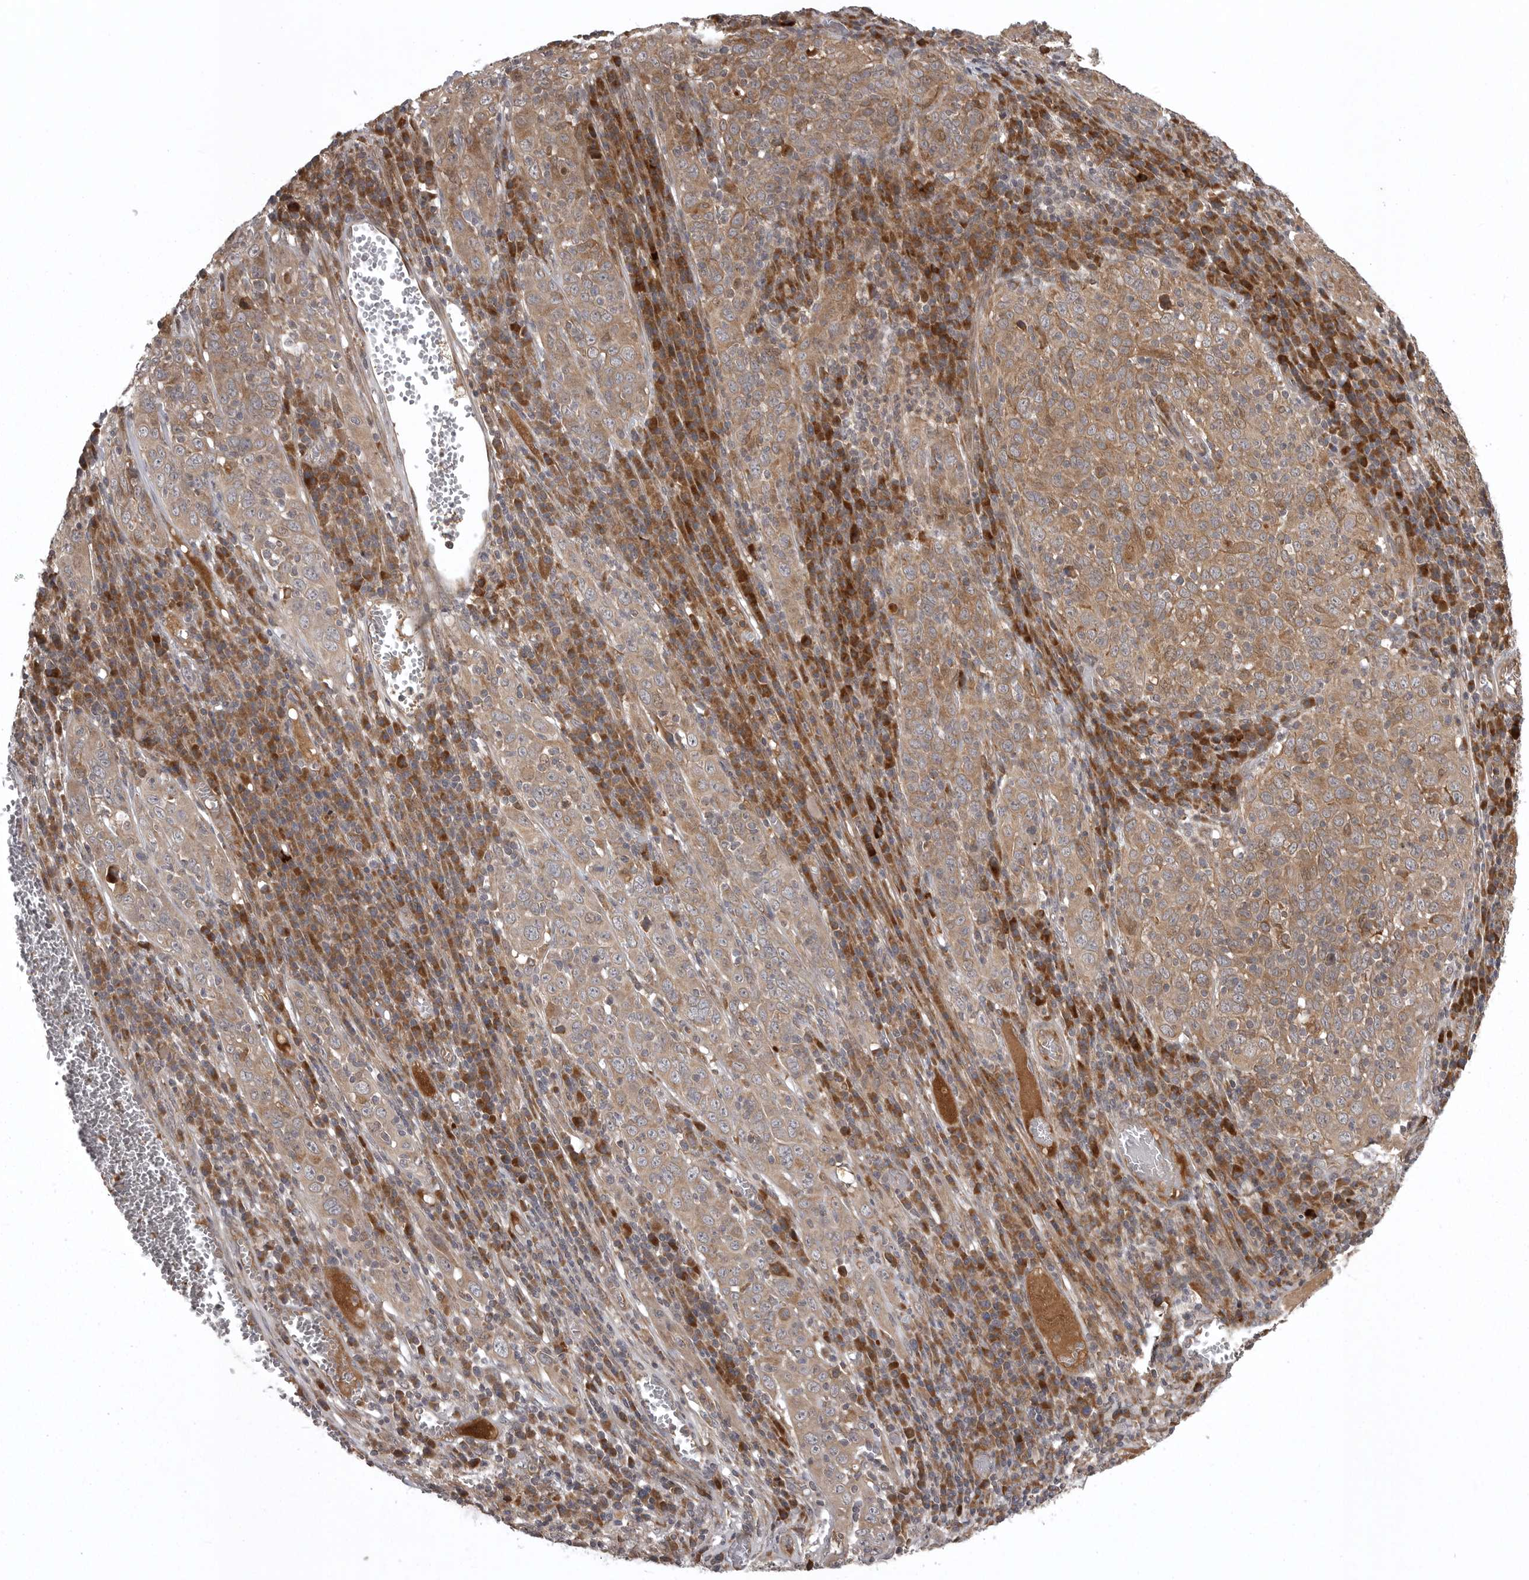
{"staining": {"intensity": "weak", "quantity": ">75%", "location": "cytoplasmic/membranous"}, "tissue": "cervical cancer", "cell_type": "Tumor cells", "image_type": "cancer", "snomed": [{"axis": "morphology", "description": "Squamous cell carcinoma, NOS"}, {"axis": "topography", "description": "Cervix"}], "caption": "A brown stain shows weak cytoplasmic/membranous staining of a protein in cervical squamous cell carcinoma tumor cells.", "gene": "GPR31", "patient": {"sex": "female", "age": 46}}